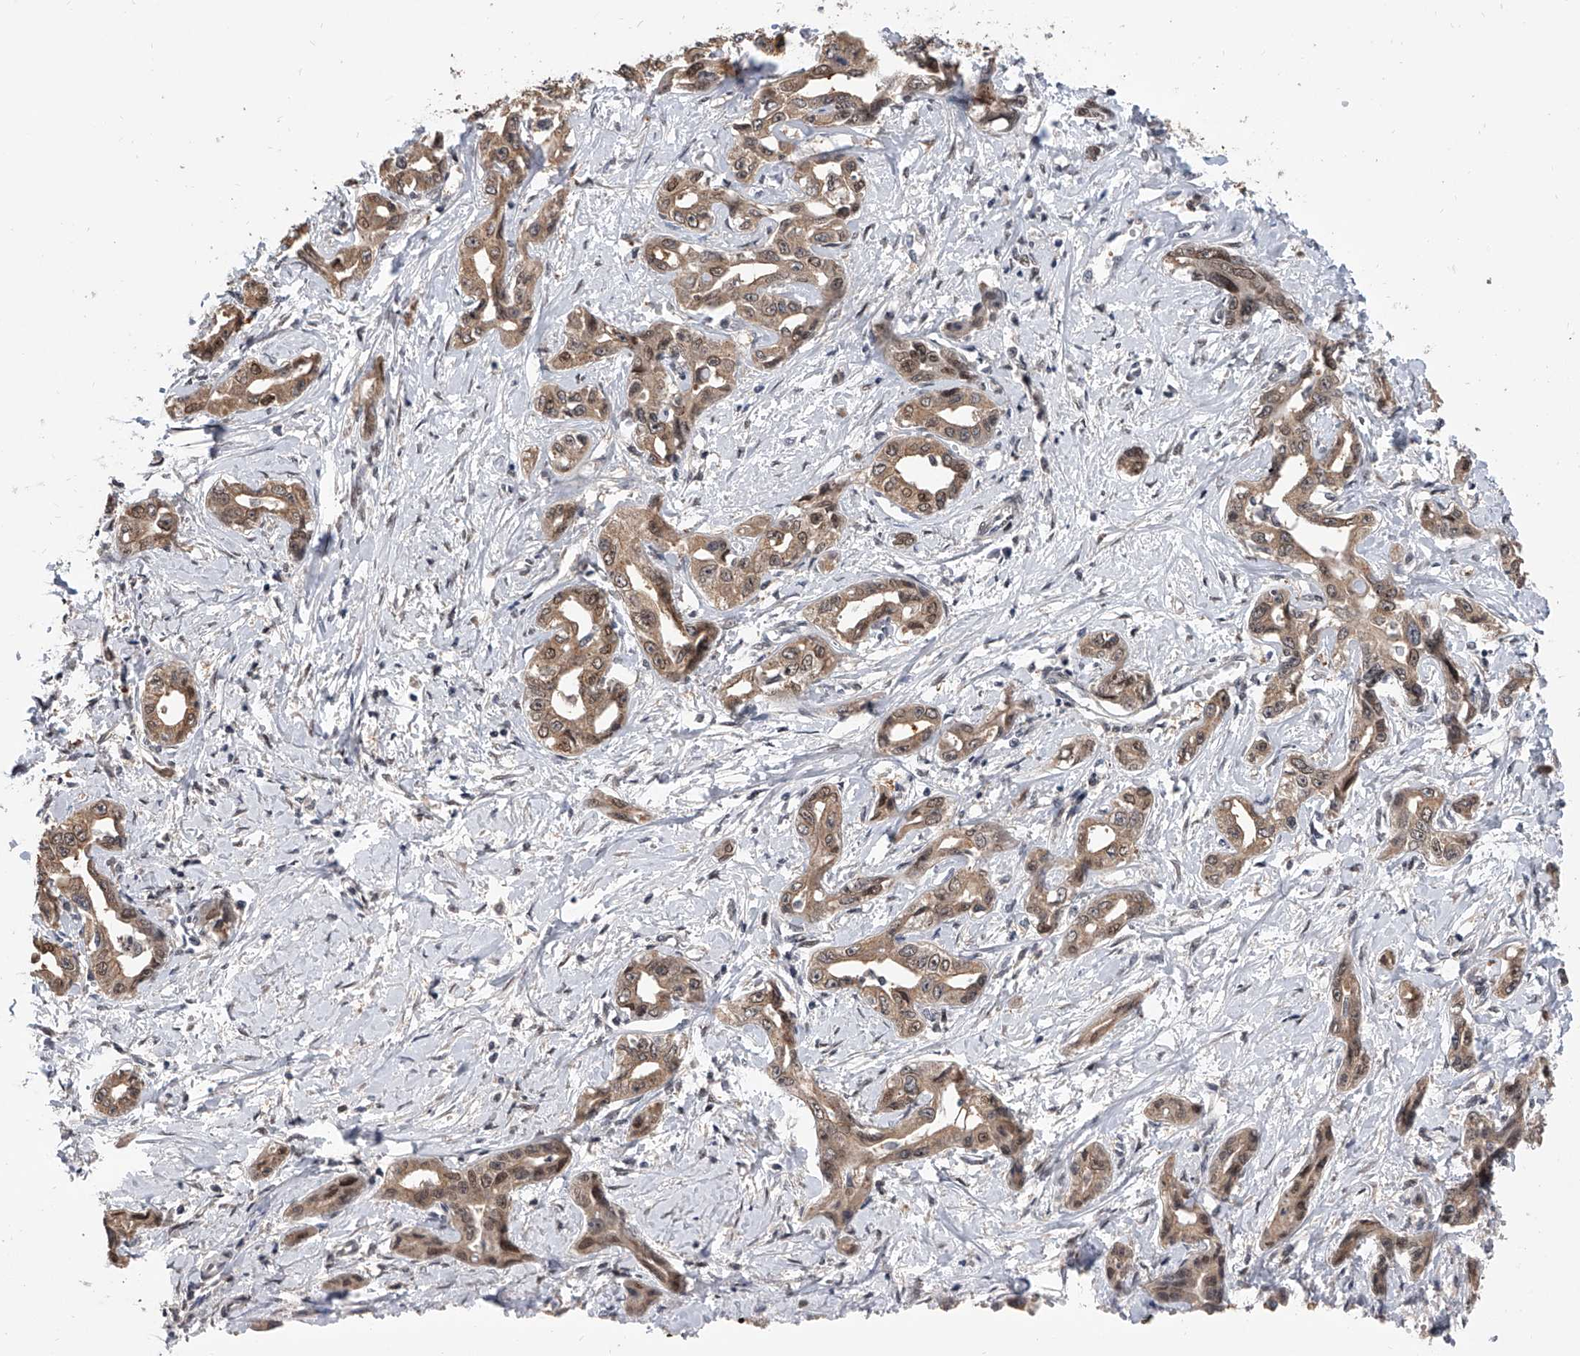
{"staining": {"intensity": "moderate", "quantity": ">75%", "location": "cytoplasmic/membranous,nuclear"}, "tissue": "liver cancer", "cell_type": "Tumor cells", "image_type": "cancer", "snomed": [{"axis": "morphology", "description": "Cholangiocarcinoma"}, {"axis": "topography", "description": "Liver"}], "caption": "IHC of human liver cancer (cholangiocarcinoma) shows medium levels of moderate cytoplasmic/membranous and nuclear expression in approximately >75% of tumor cells.", "gene": "BHLHE23", "patient": {"sex": "male", "age": 59}}